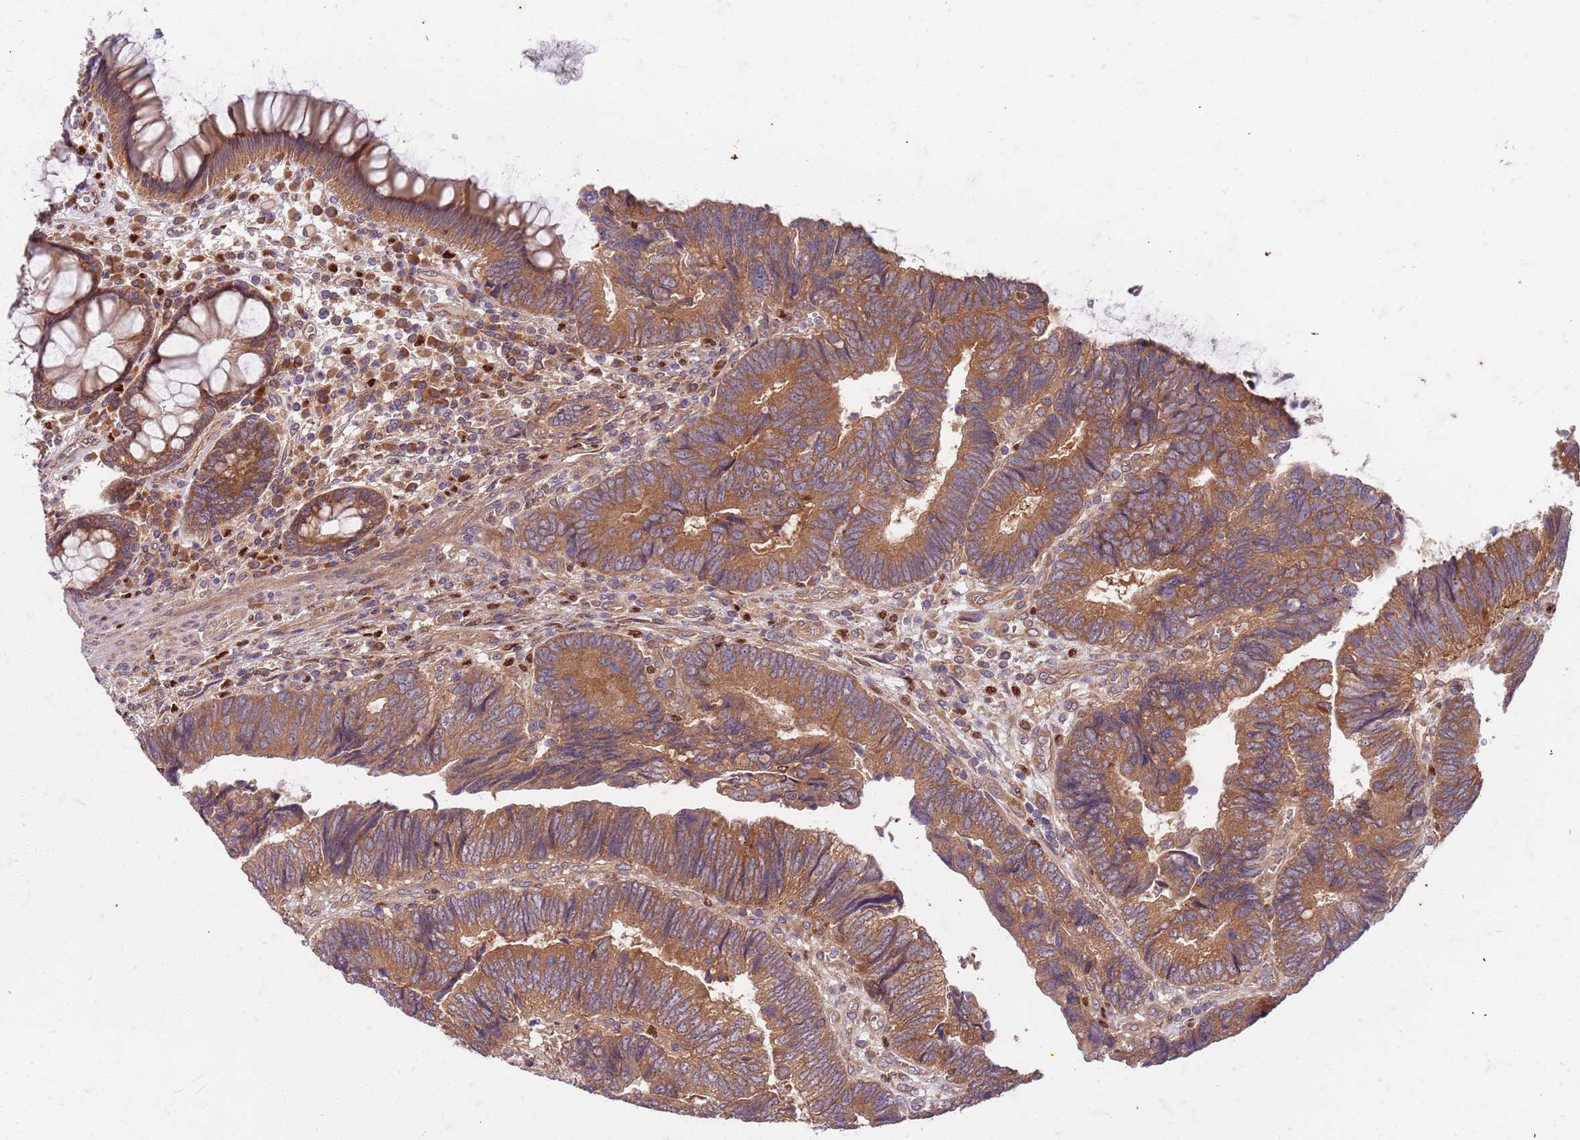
{"staining": {"intensity": "moderate", "quantity": ">75%", "location": "cytoplasmic/membranous"}, "tissue": "colorectal cancer", "cell_type": "Tumor cells", "image_type": "cancer", "snomed": [{"axis": "morphology", "description": "Adenocarcinoma, NOS"}, {"axis": "topography", "description": "Colon"}], "caption": "Human colorectal cancer (adenocarcinoma) stained for a protein (brown) exhibits moderate cytoplasmic/membranous positive positivity in approximately >75% of tumor cells.", "gene": "OSBP", "patient": {"sex": "female", "age": 67}}